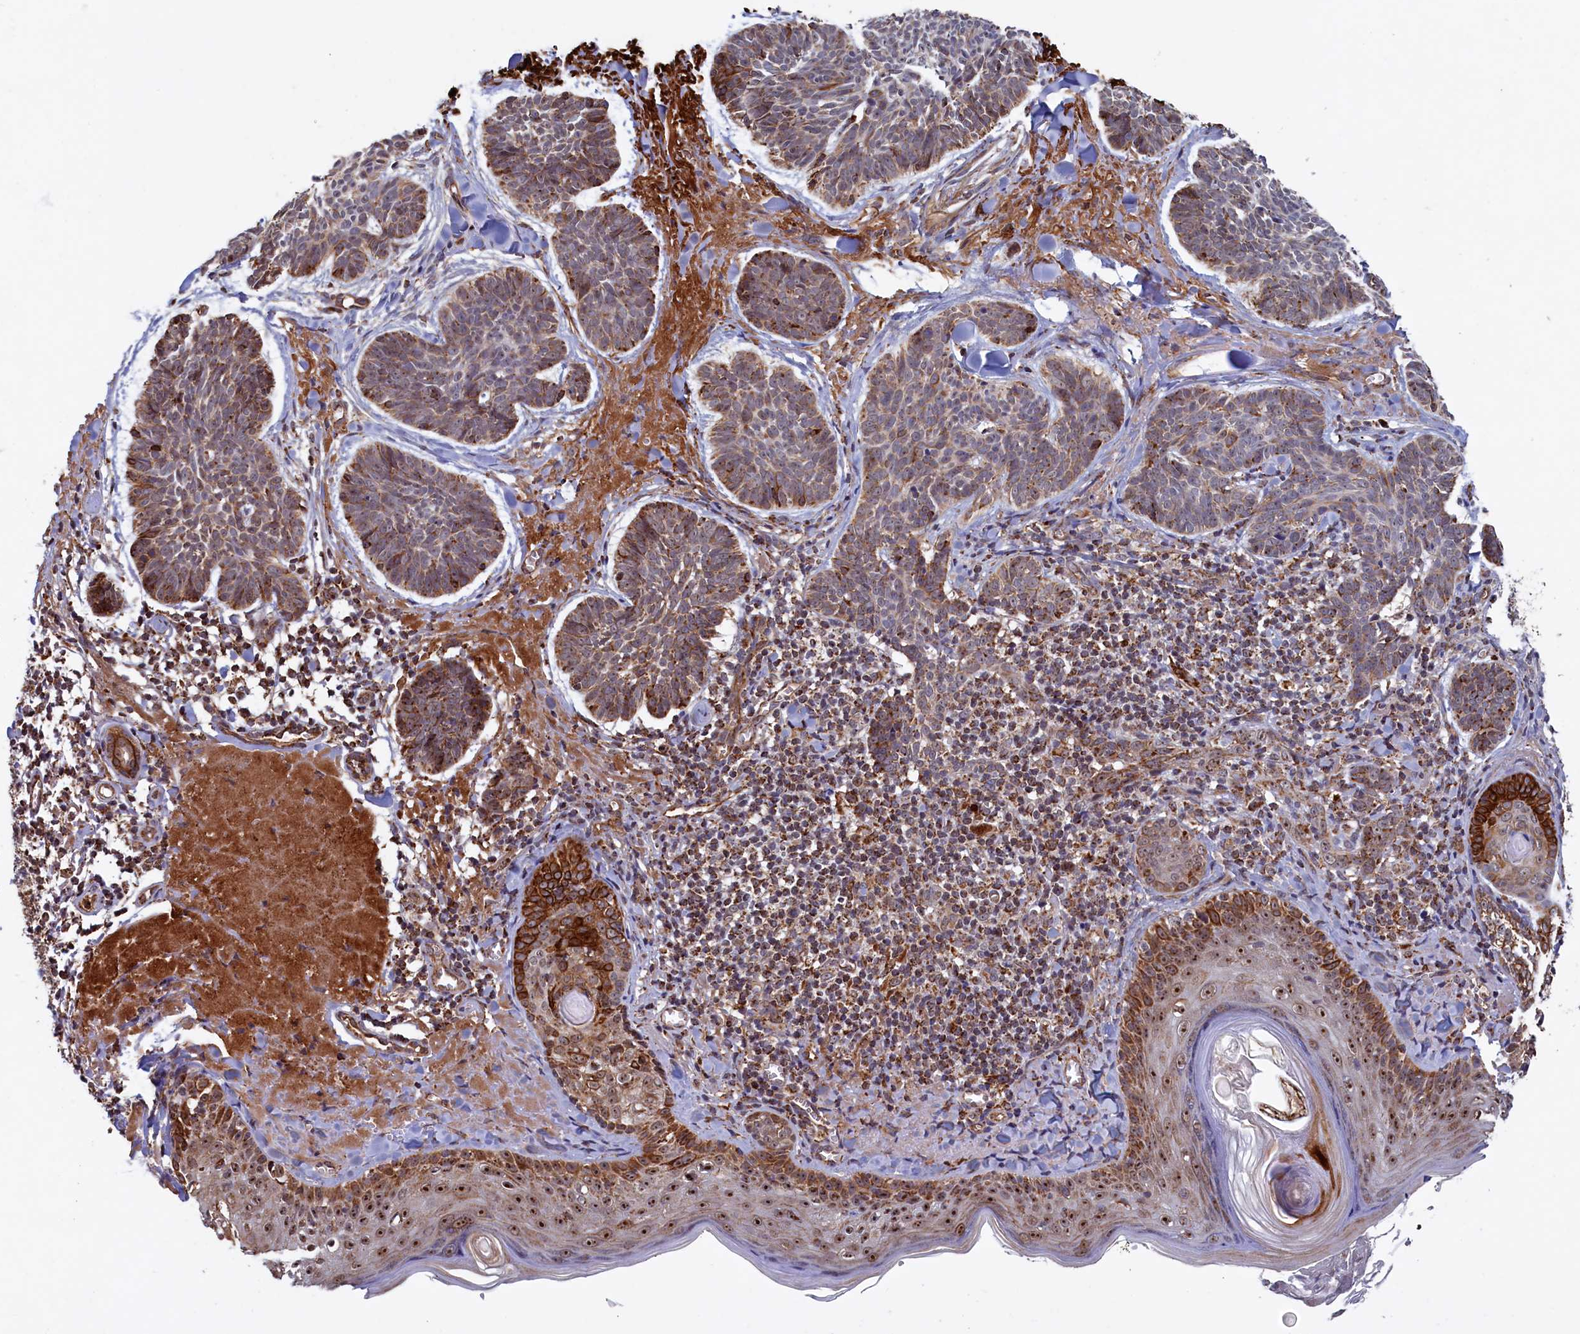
{"staining": {"intensity": "moderate", "quantity": "25%-75%", "location": "cytoplasmic/membranous"}, "tissue": "skin cancer", "cell_type": "Tumor cells", "image_type": "cancer", "snomed": [{"axis": "morphology", "description": "Basal cell carcinoma"}, {"axis": "topography", "description": "Skin"}], "caption": "Protein staining of skin cancer tissue displays moderate cytoplasmic/membranous expression in approximately 25%-75% of tumor cells.", "gene": "UBE3B", "patient": {"sex": "female", "age": 74}}